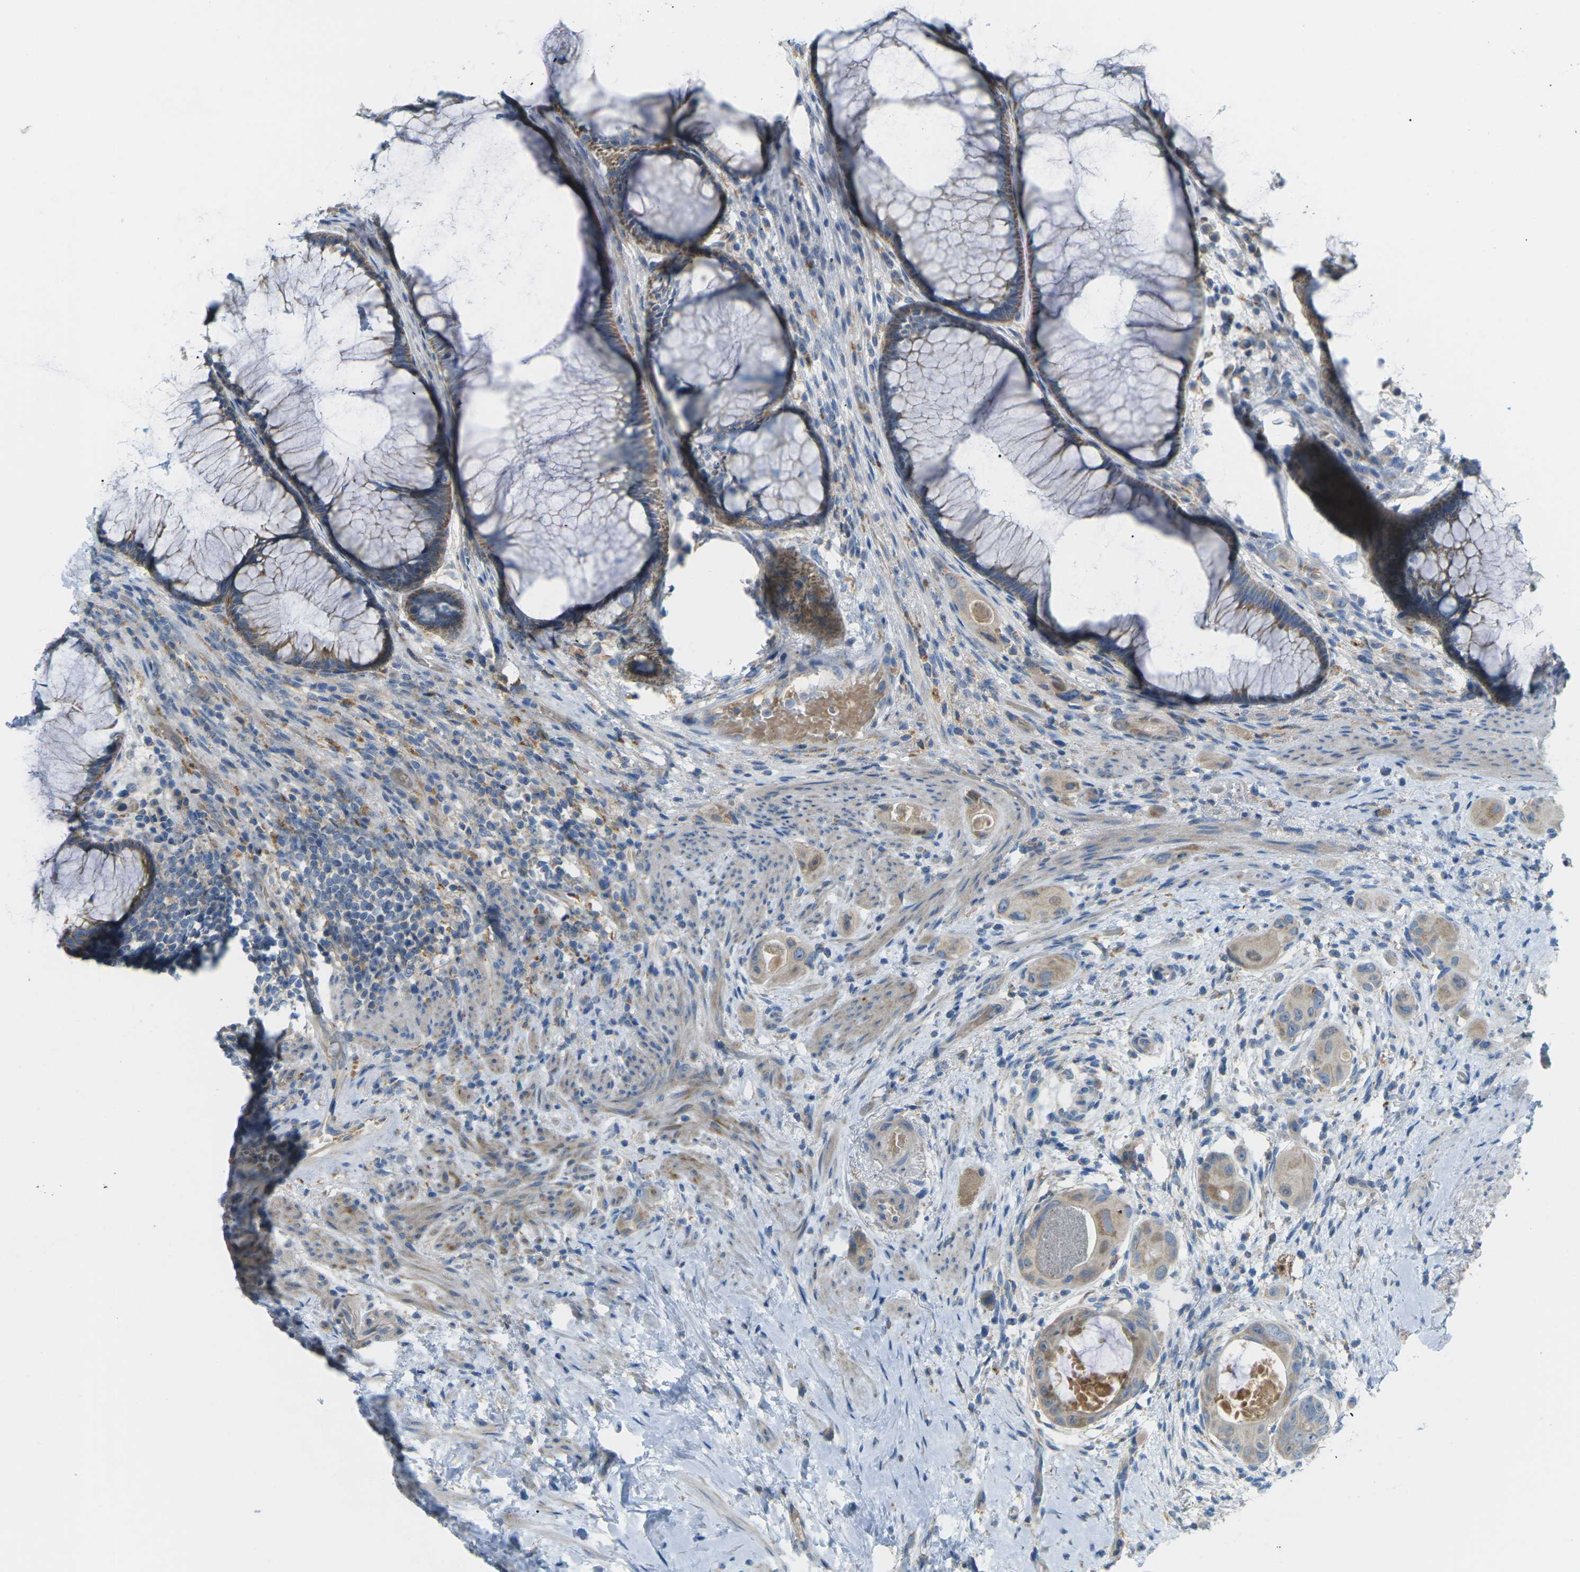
{"staining": {"intensity": "weak", "quantity": ">75%", "location": "cytoplasmic/membranous"}, "tissue": "colorectal cancer", "cell_type": "Tumor cells", "image_type": "cancer", "snomed": [{"axis": "morphology", "description": "Adenocarcinoma, NOS"}, {"axis": "topography", "description": "Rectum"}], "caption": "DAB immunohistochemical staining of human colorectal cancer (adenocarcinoma) demonstrates weak cytoplasmic/membranous protein expression in about >75% of tumor cells.", "gene": "MYLK4", "patient": {"sex": "male", "age": 51}}